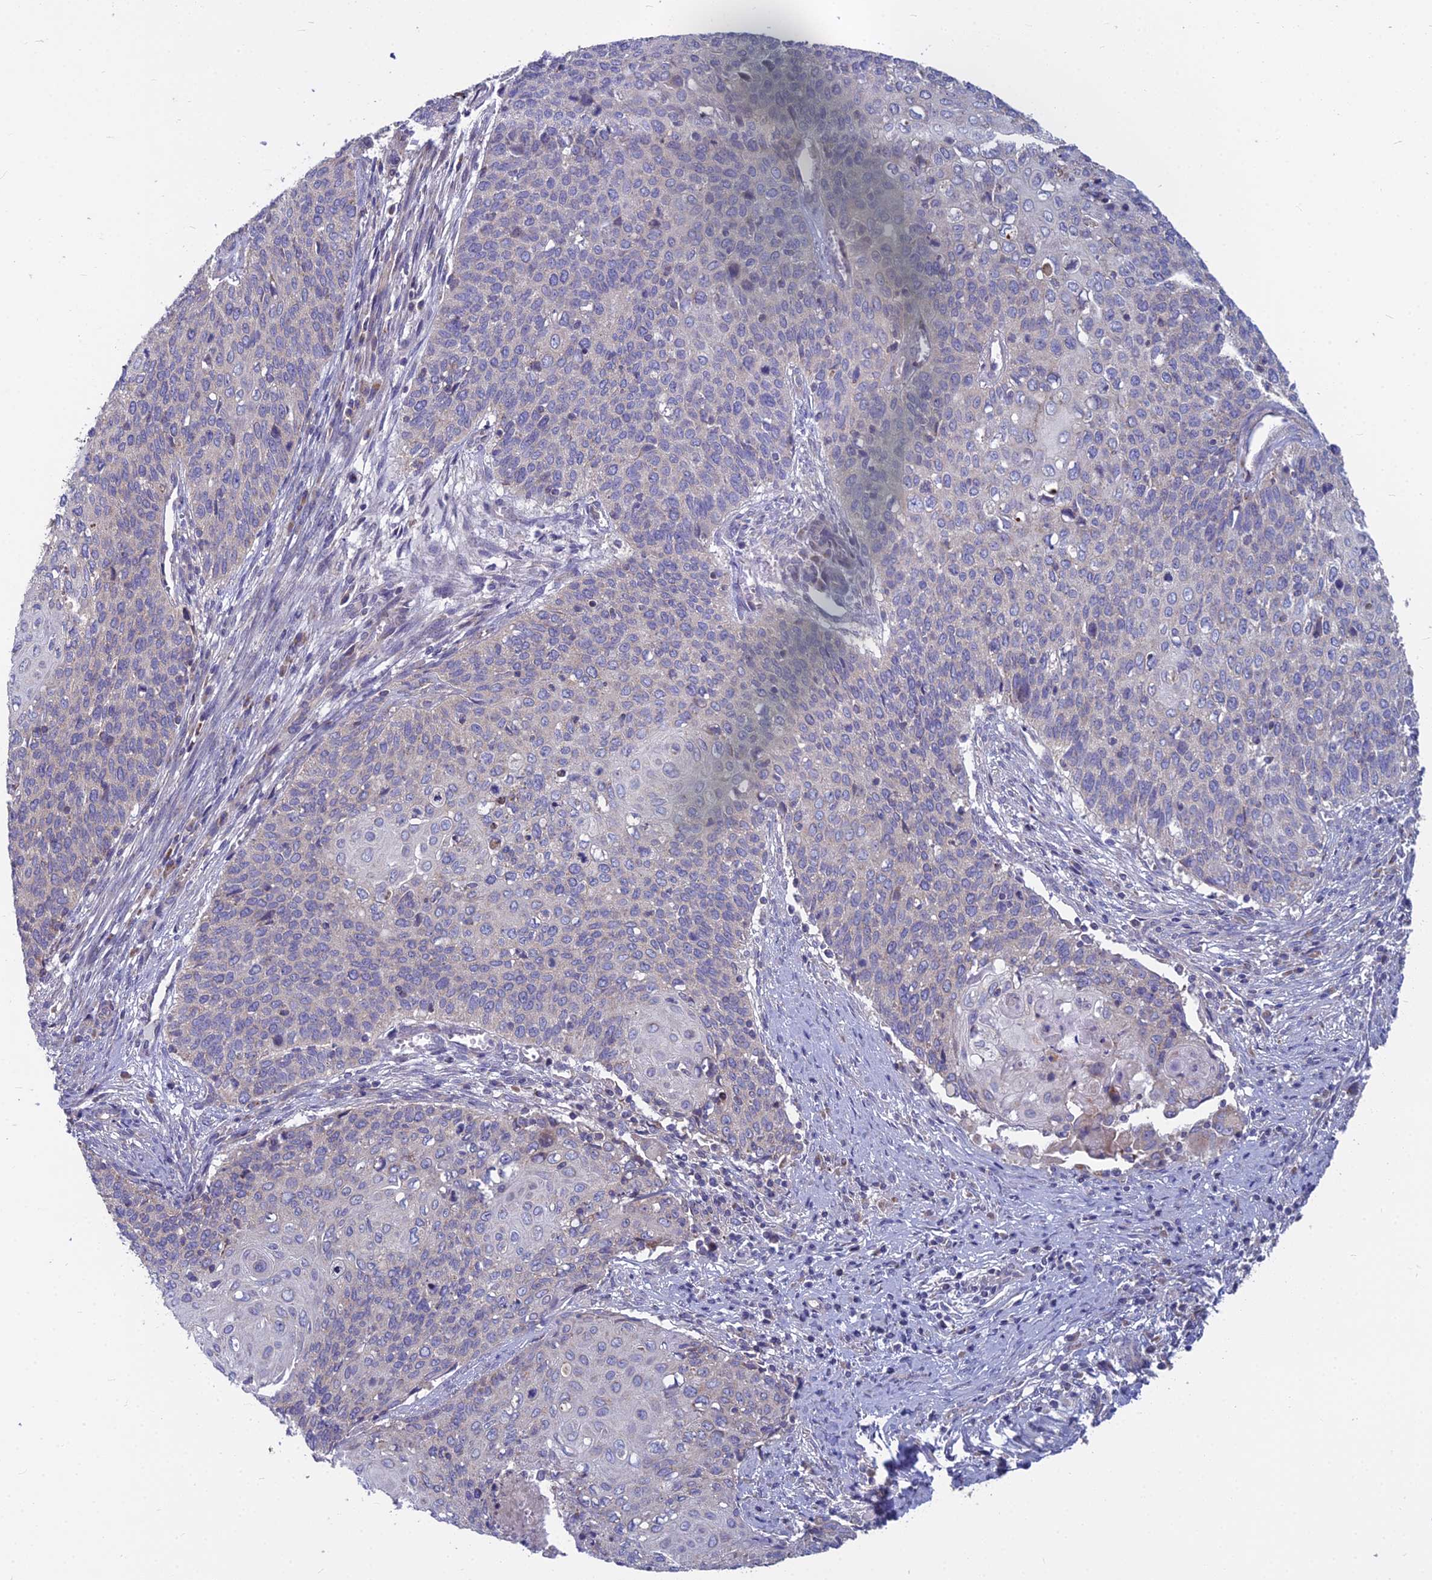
{"staining": {"intensity": "negative", "quantity": "none", "location": "none"}, "tissue": "cervical cancer", "cell_type": "Tumor cells", "image_type": "cancer", "snomed": [{"axis": "morphology", "description": "Squamous cell carcinoma, NOS"}, {"axis": "topography", "description": "Cervix"}], "caption": "Tumor cells are negative for brown protein staining in cervical cancer (squamous cell carcinoma).", "gene": "COX20", "patient": {"sex": "female", "age": 39}}